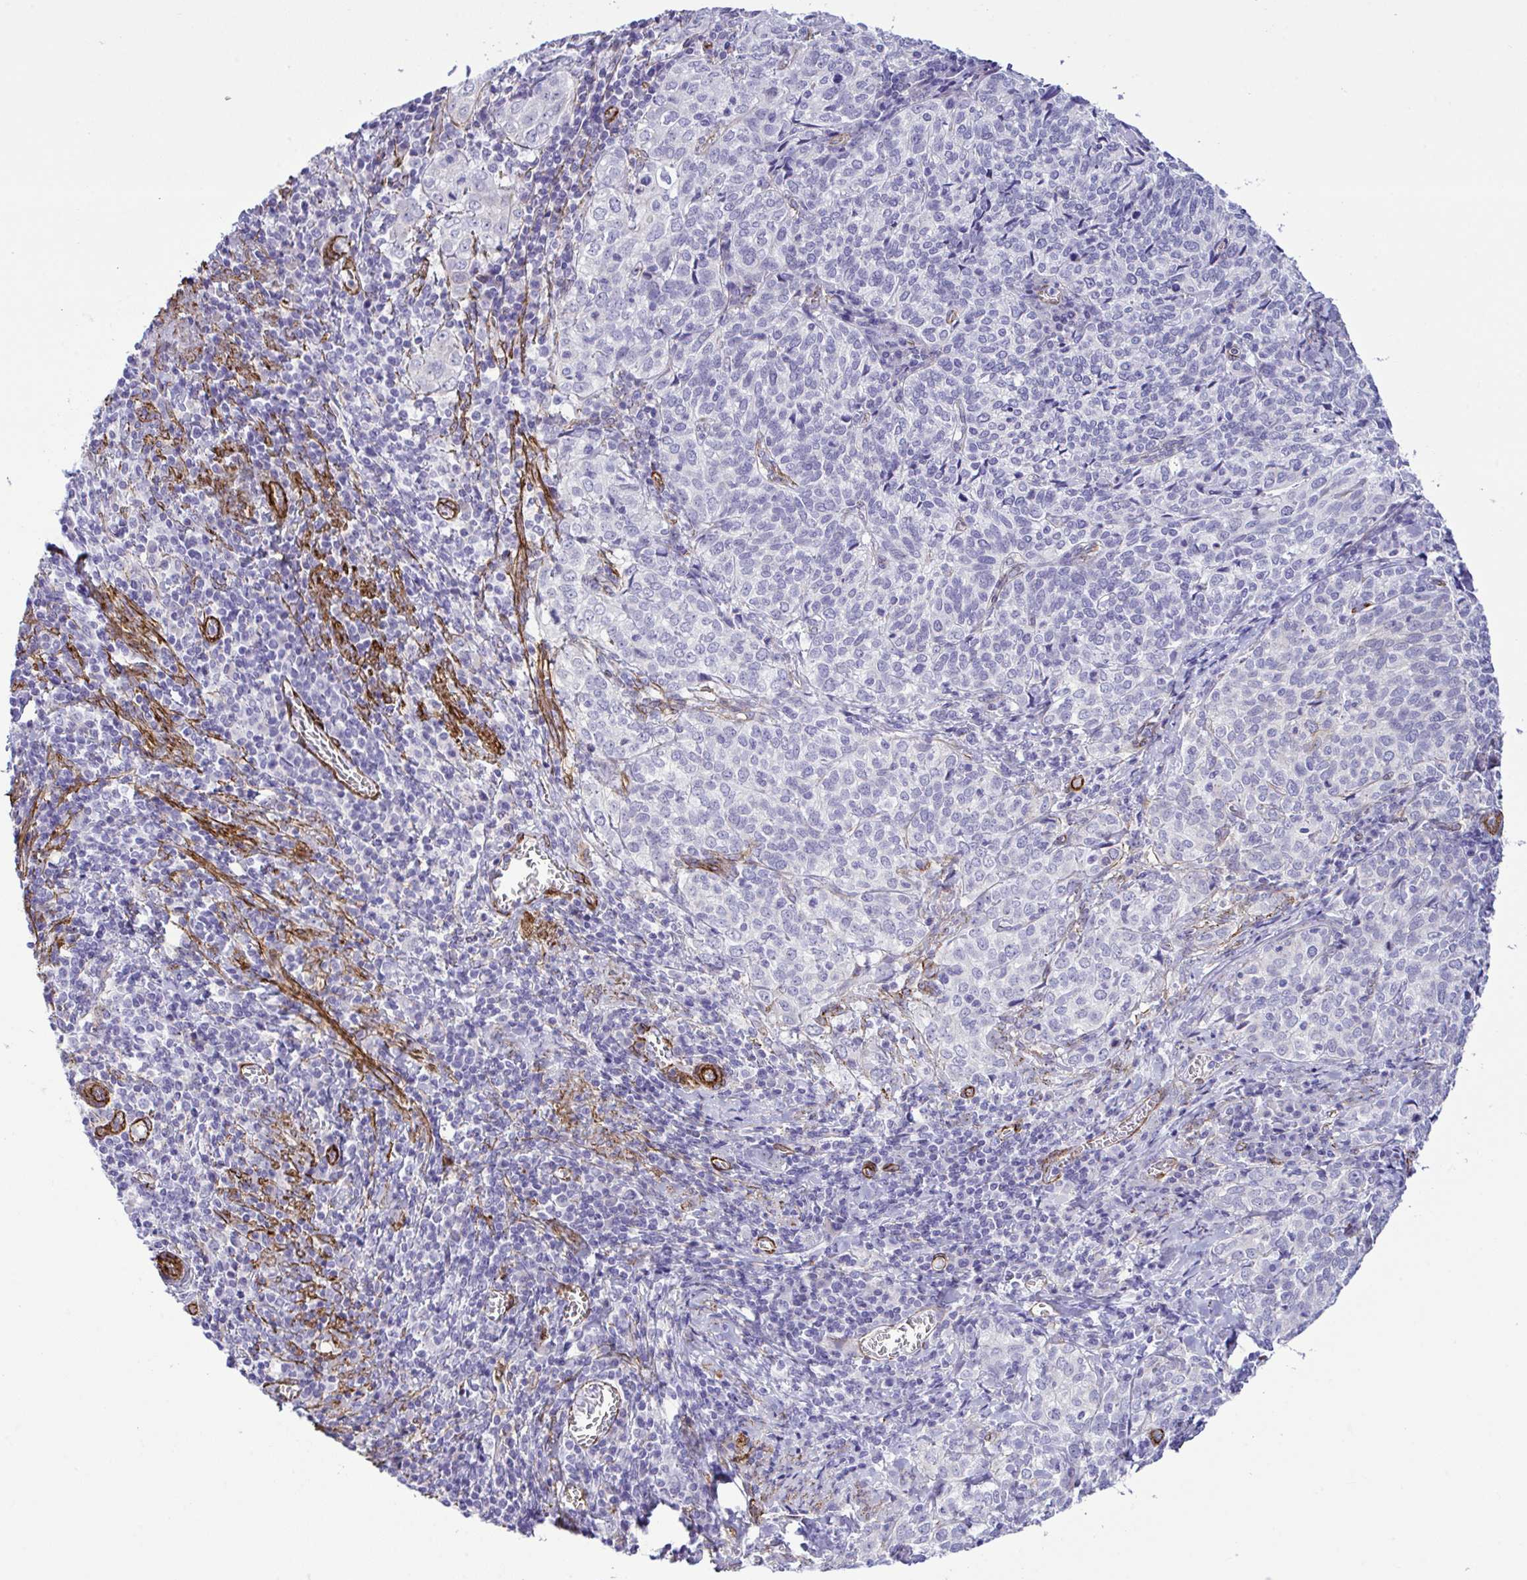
{"staining": {"intensity": "negative", "quantity": "none", "location": "none"}, "tissue": "cervical cancer", "cell_type": "Tumor cells", "image_type": "cancer", "snomed": [{"axis": "morphology", "description": "Normal tissue, NOS"}, {"axis": "morphology", "description": "Squamous cell carcinoma, NOS"}, {"axis": "topography", "description": "Vagina"}, {"axis": "topography", "description": "Cervix"}], "caption": "Immunohistochemistry (IHC) photomicrograph of cervical squamous cell carcinoma stained for a protein (brown), which shows no expression in tumor cells. The staining is performed using DAB brown chromogen with nuclei counter-stained in using hematoxylin.", "gene": "SYNPO2L", "patient": {"sex": "female", "age": 45}}